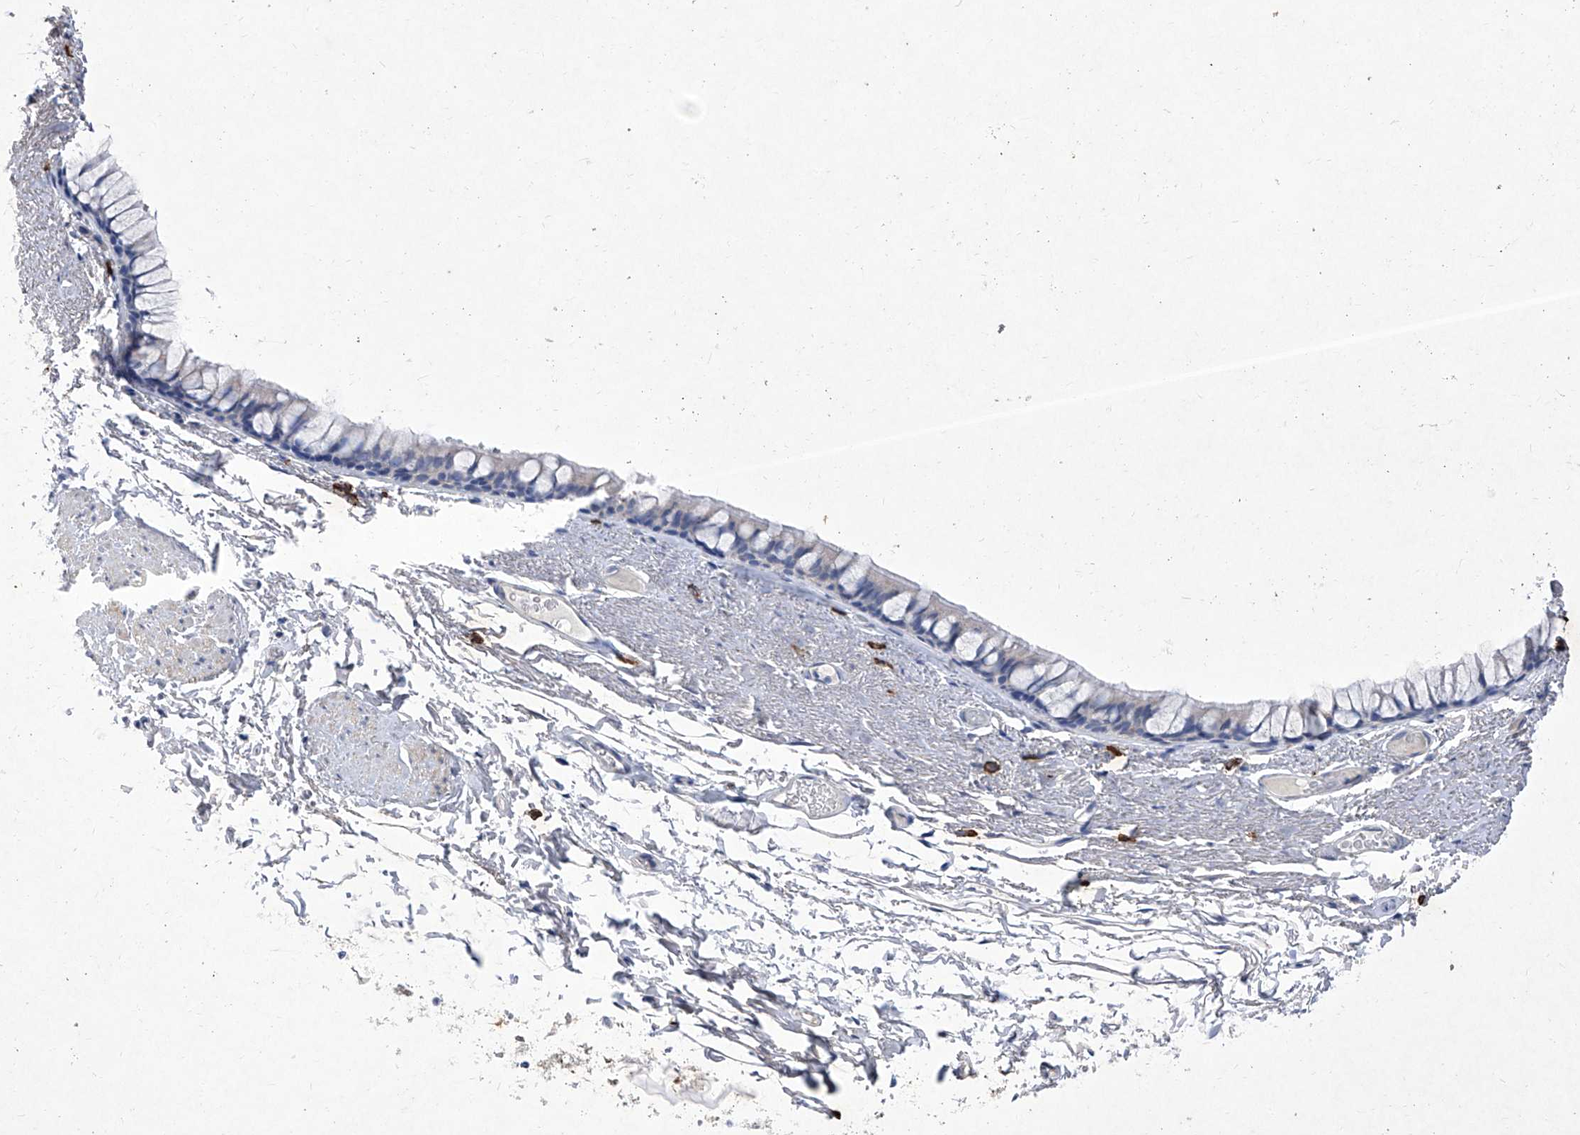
{"staining": {"intensity": "negative", "quantity": "none", "location": "none"}, "tissue": "bronchus", "cell_type": "Respiratory epithelial cells", "image_type": "normal", "snomed": [{"axis": "morphology", "description": "Normal tissue, NOS"}, {"axis": "topography", "description": "Cartilage tissue"}, {"axis": "topography", "description": "Bronchus"}], "caption": "IHC micrograph of benign bronchus: bronchus stained with DAB (3,3'-diaminobenzidine) exhibits no significant protein expression in respiratory epithelial cells.", "gene": "IFNL2", "patient": {"sex": "female", "age": 73}}